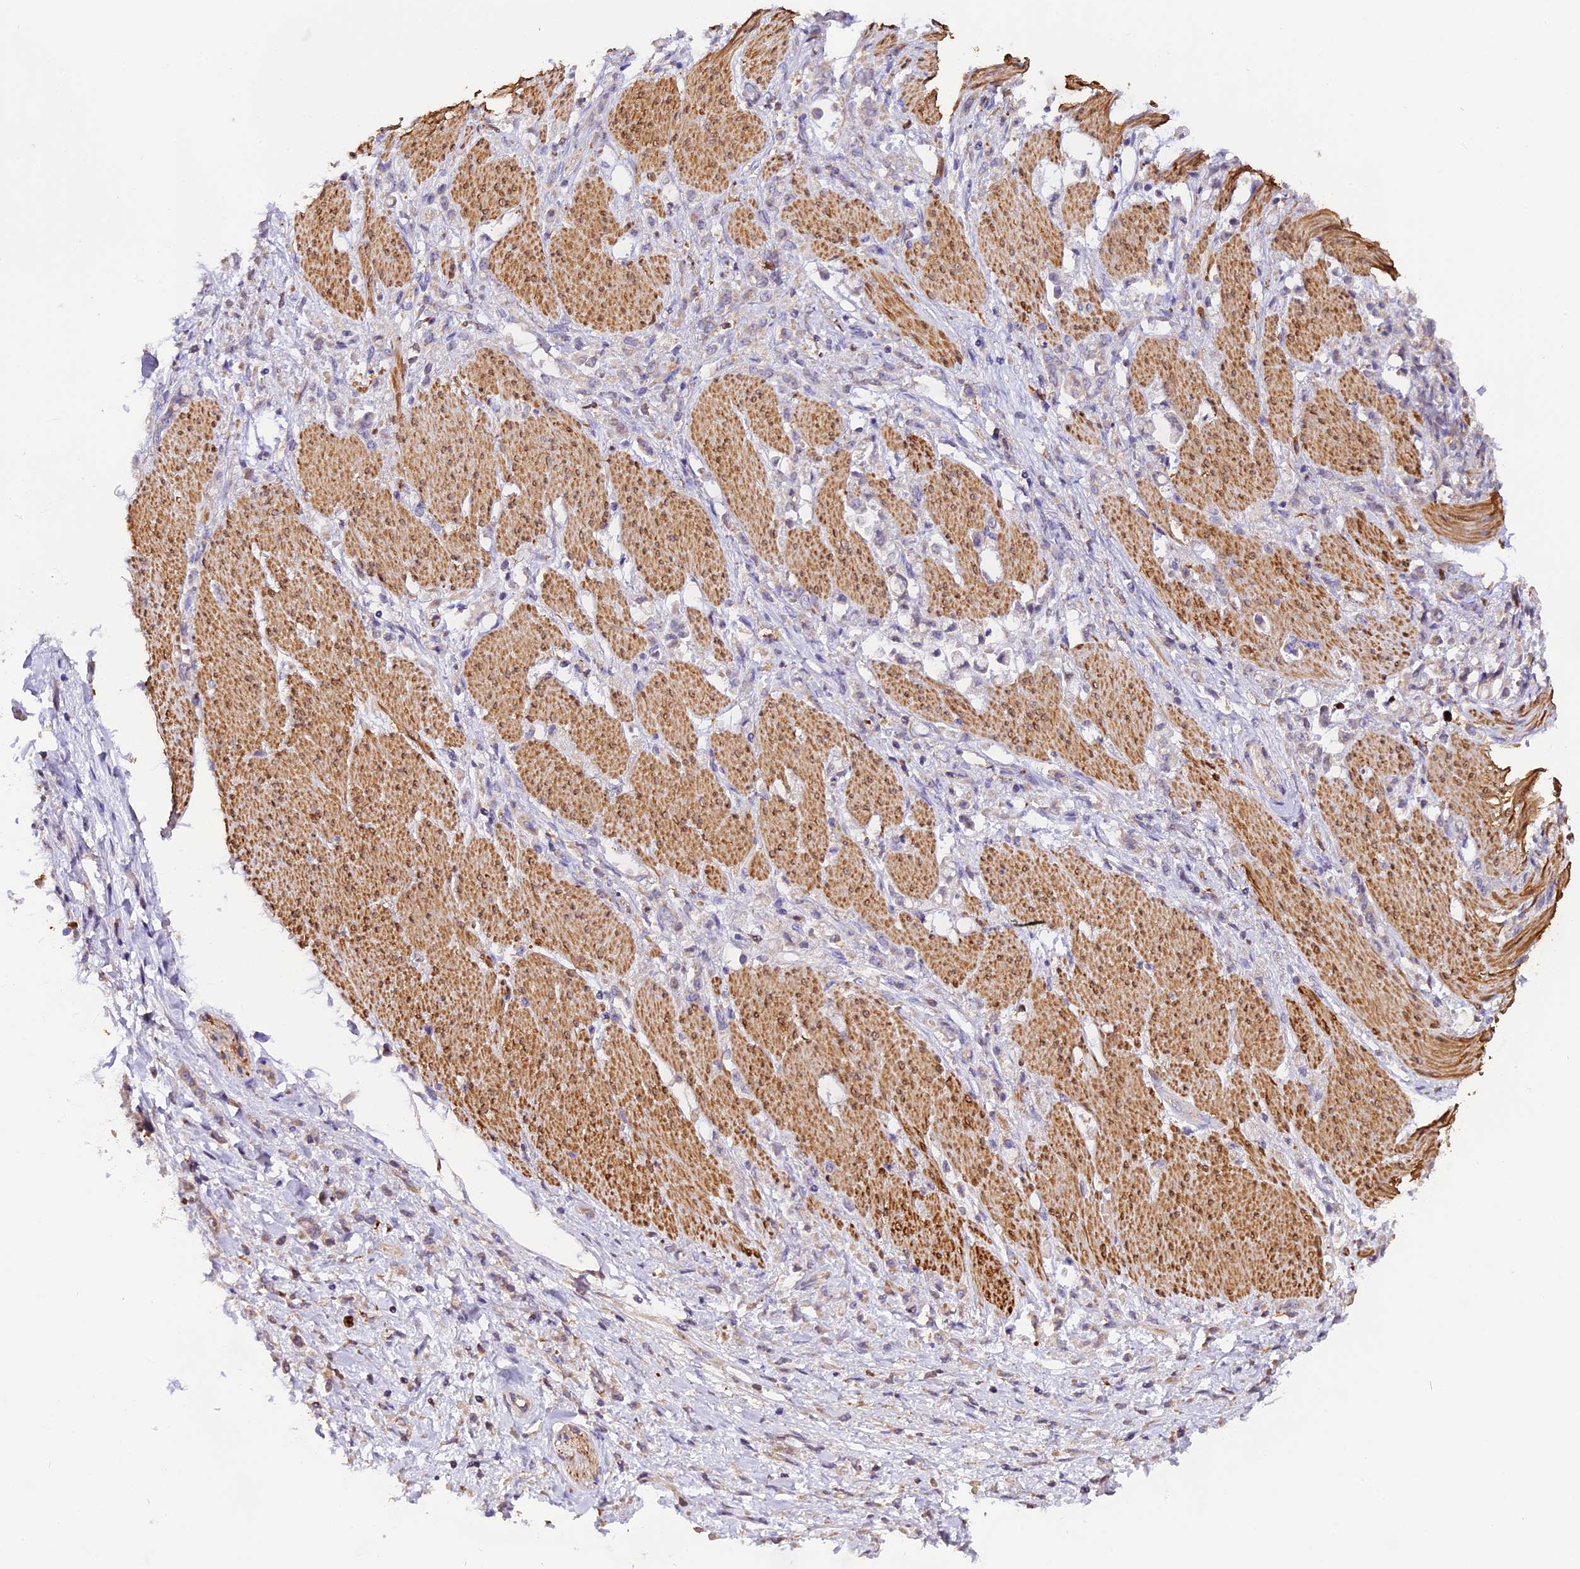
{"staining": {"intensity": "weak", "quantity": "<25%", "location": "cytoplasmic/membranous"}, "tissue": "stomach cancer", "cell_type": "Tumor cells", "image_type": "cancer", "snomed": [{"axis": "morphology", "description": "Adenocarcinoma, NOS"}, {"axis": "topography", "description": "Stomach"}], "caption": "The photomicrograph exhibits no significant positivity in tumor cells of stomach cancer (adenocarcinoma).", "gene": "MAP3K7CL", "patient": {"sex": "female", "age": 60}}